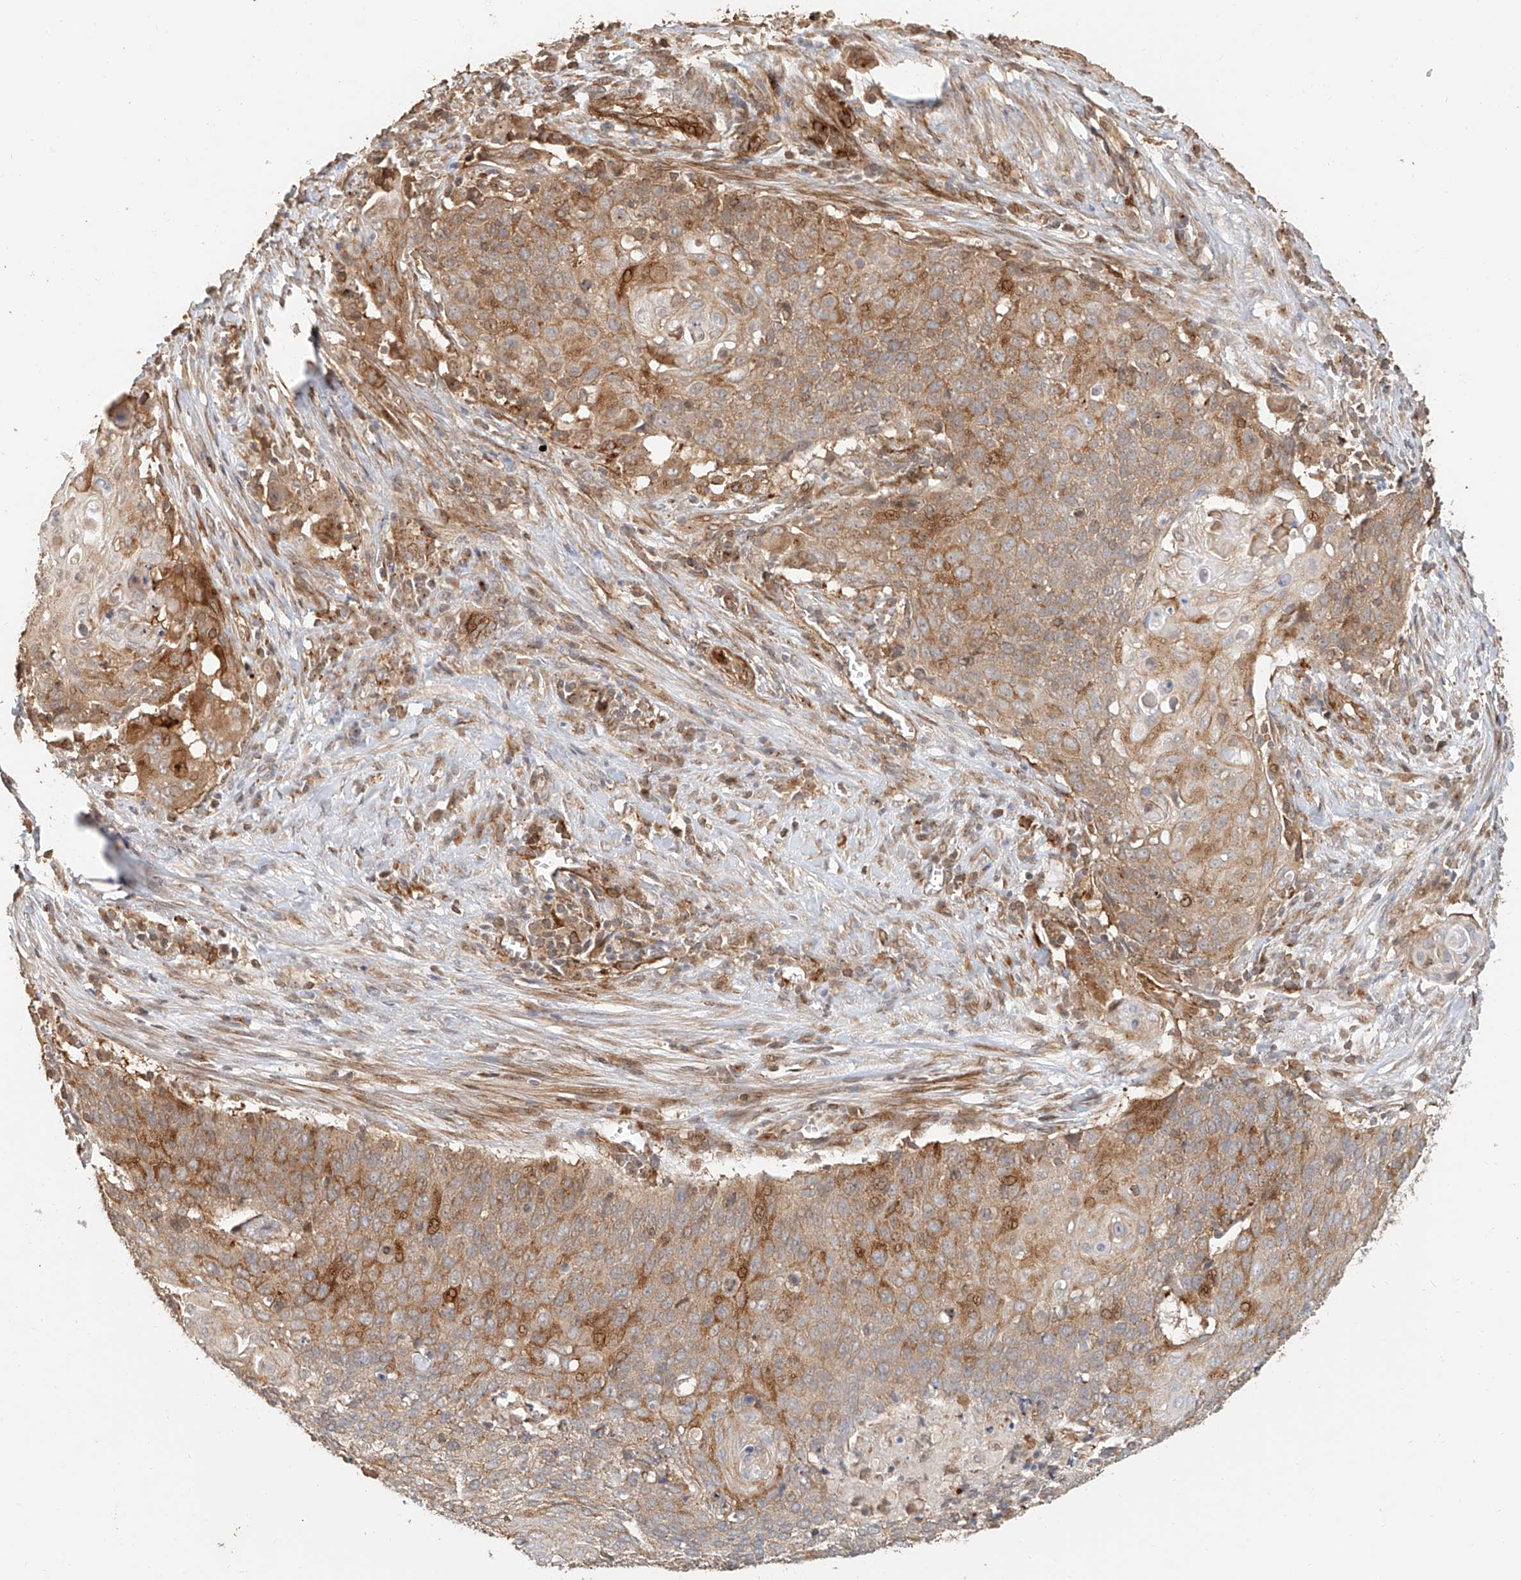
{"staining": {"intensity": "moderate", "quantity": "25%-75%", "location": "cytoplasmic/membranous"}, "tissue": "cervical cancer", "cell_type": "Tumor cells", "image_type": "cancer", "snomed": [{"axis": "morphology", "description": "Squamous cell carcinoma, NOS"}, {"axis": "topography", "description": "Cervix"}], "caption": "Immunohistochemistry (IHC) image of cervical cancer (squamous cell carcinoma) stained for a protein (brown), which demonstrates medium levels of moderate cytoplasmic/membranous positivity in about 25%-75% of tumor cells.", "gene": "NAP1L1", "patient": {"sex": "female", "age": 39}}